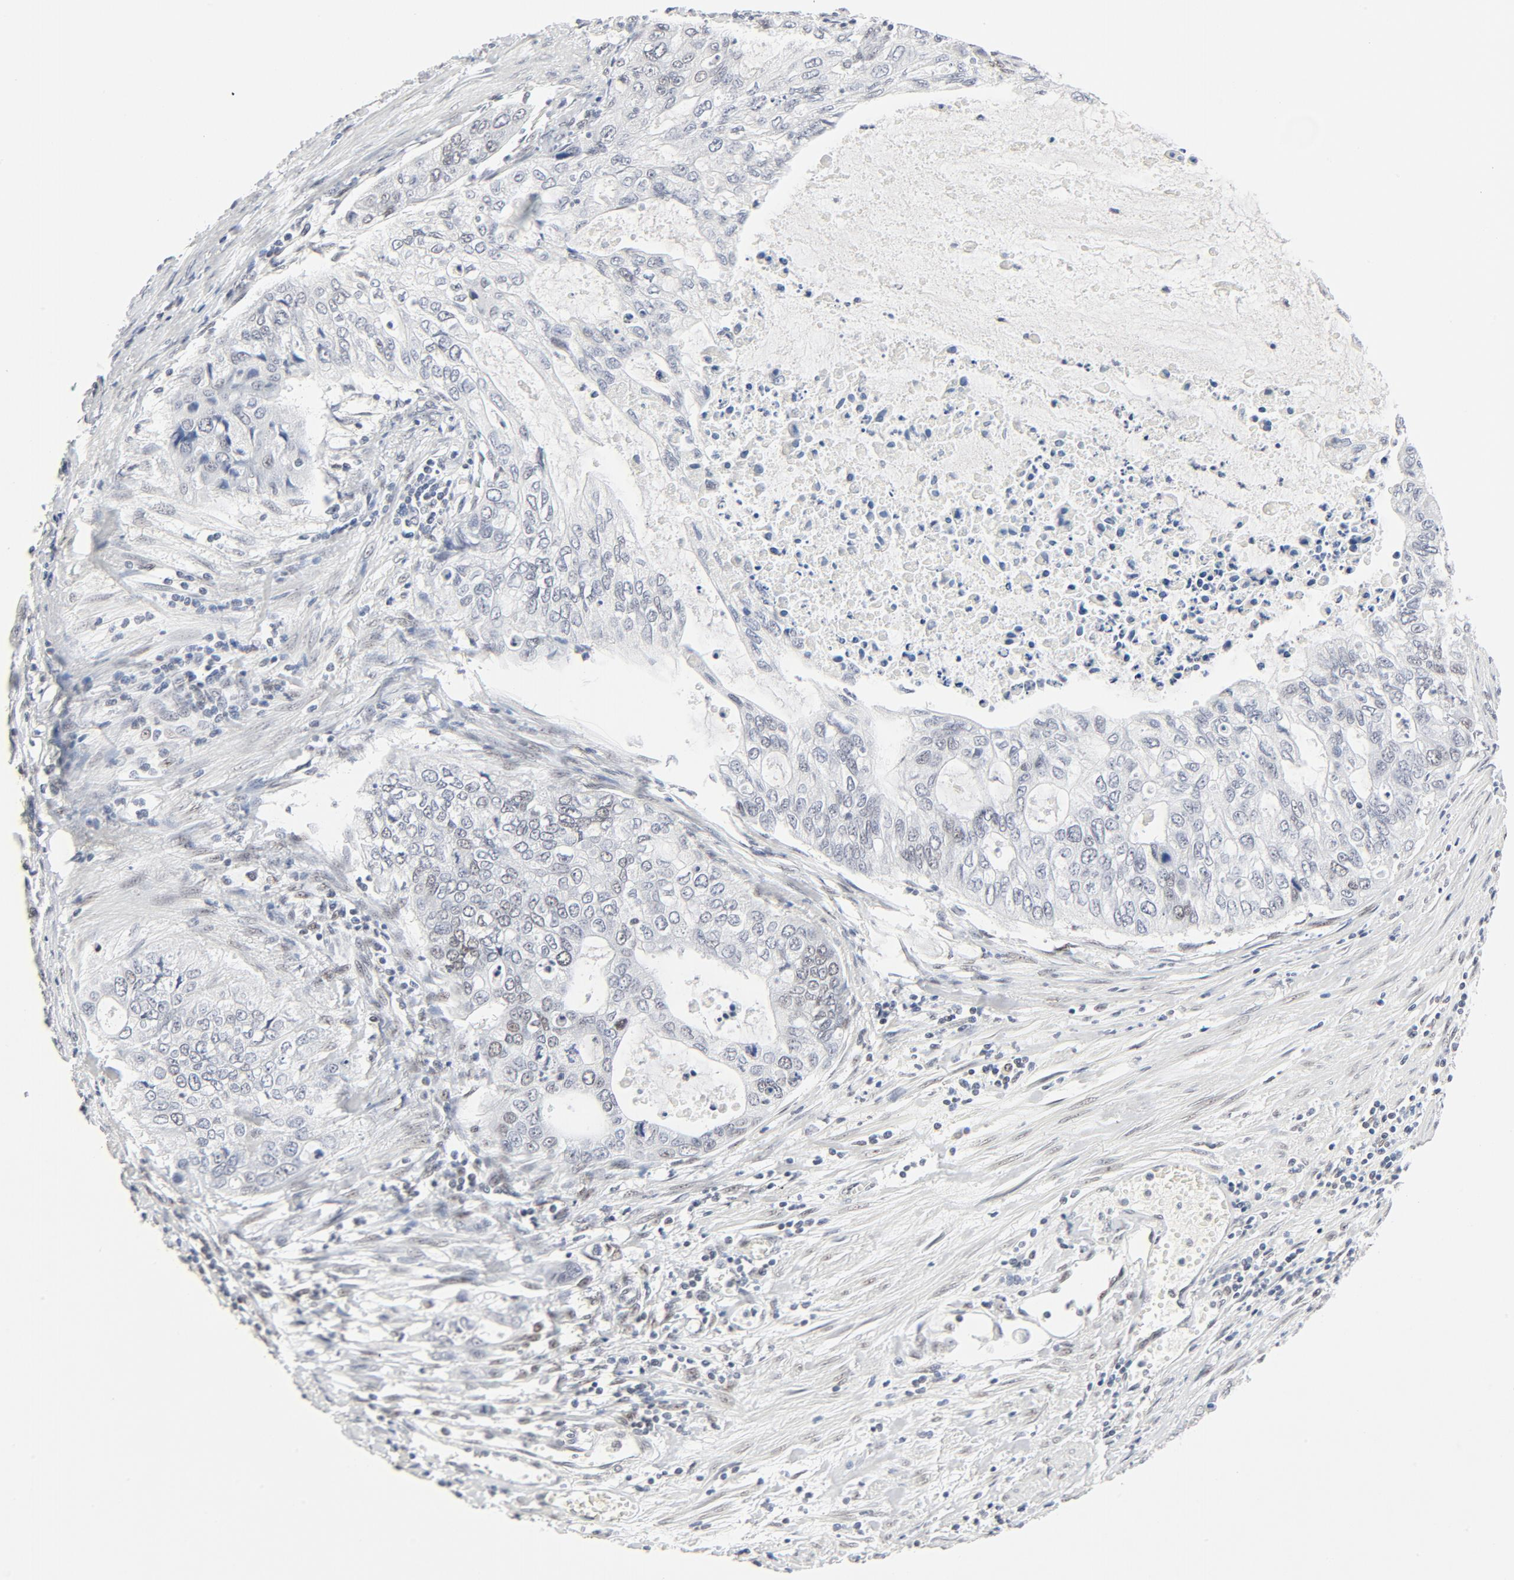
{"staining": {"intensity": "weak", "quantity": "<25%", "location": "nuclear"}, "tissue": "stomach cancer", "cell_type": "Tumor cells", "image_type": "cancer", "snomed": [{"axis": "morphology", "description": "Adenocarcinoma, NOS"}, {"axis": "topography", "description": "Stomach, upper"}], "caption": "The IHC histopathology image has no significant staining in tumor cells of stomach cancer tissue.", "gene": "GTF2H1", "patient": {"sex": "female", "age": 52}}